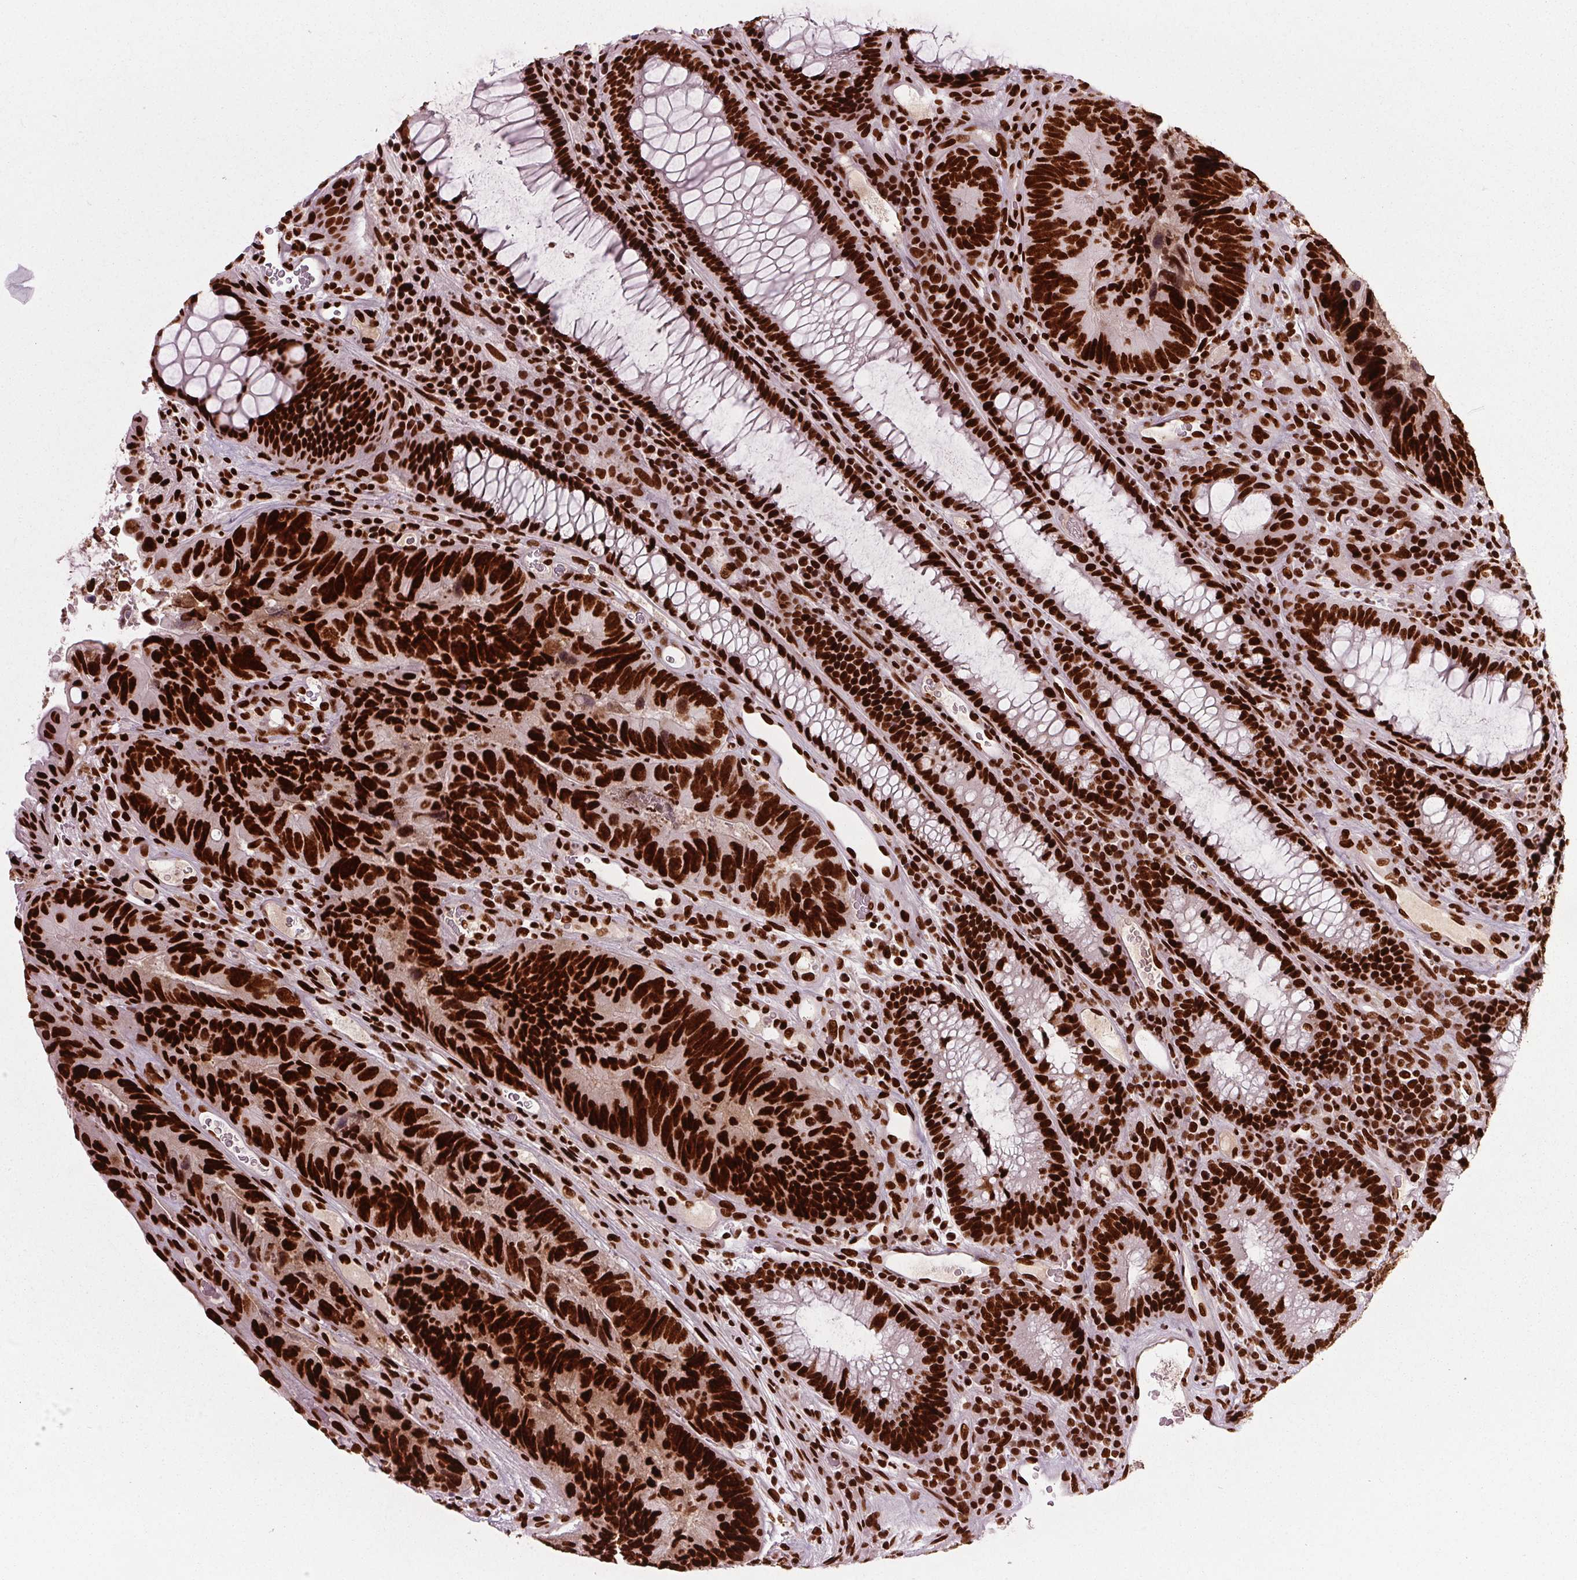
{"staining": {"intensity": "strong", "quantity": ">75%", "location": "nuclear"}, "tissue": "colorectal cancer", "cell_type": "Tumor cells", "image_type": "cancer", "snomed": [{"axis": "morphology", "description": "Adenocarcinoma, NOS"}, {"axis": "topography", "description": "Colon"}], "caption": "Colorectal cancer tissue displays strong nuclear positivity in approximately >75% of tumor cells, visualized by immunohistochemistry.", "gene": "BRD4", "patient": {"sex": "female", "age": 67}}